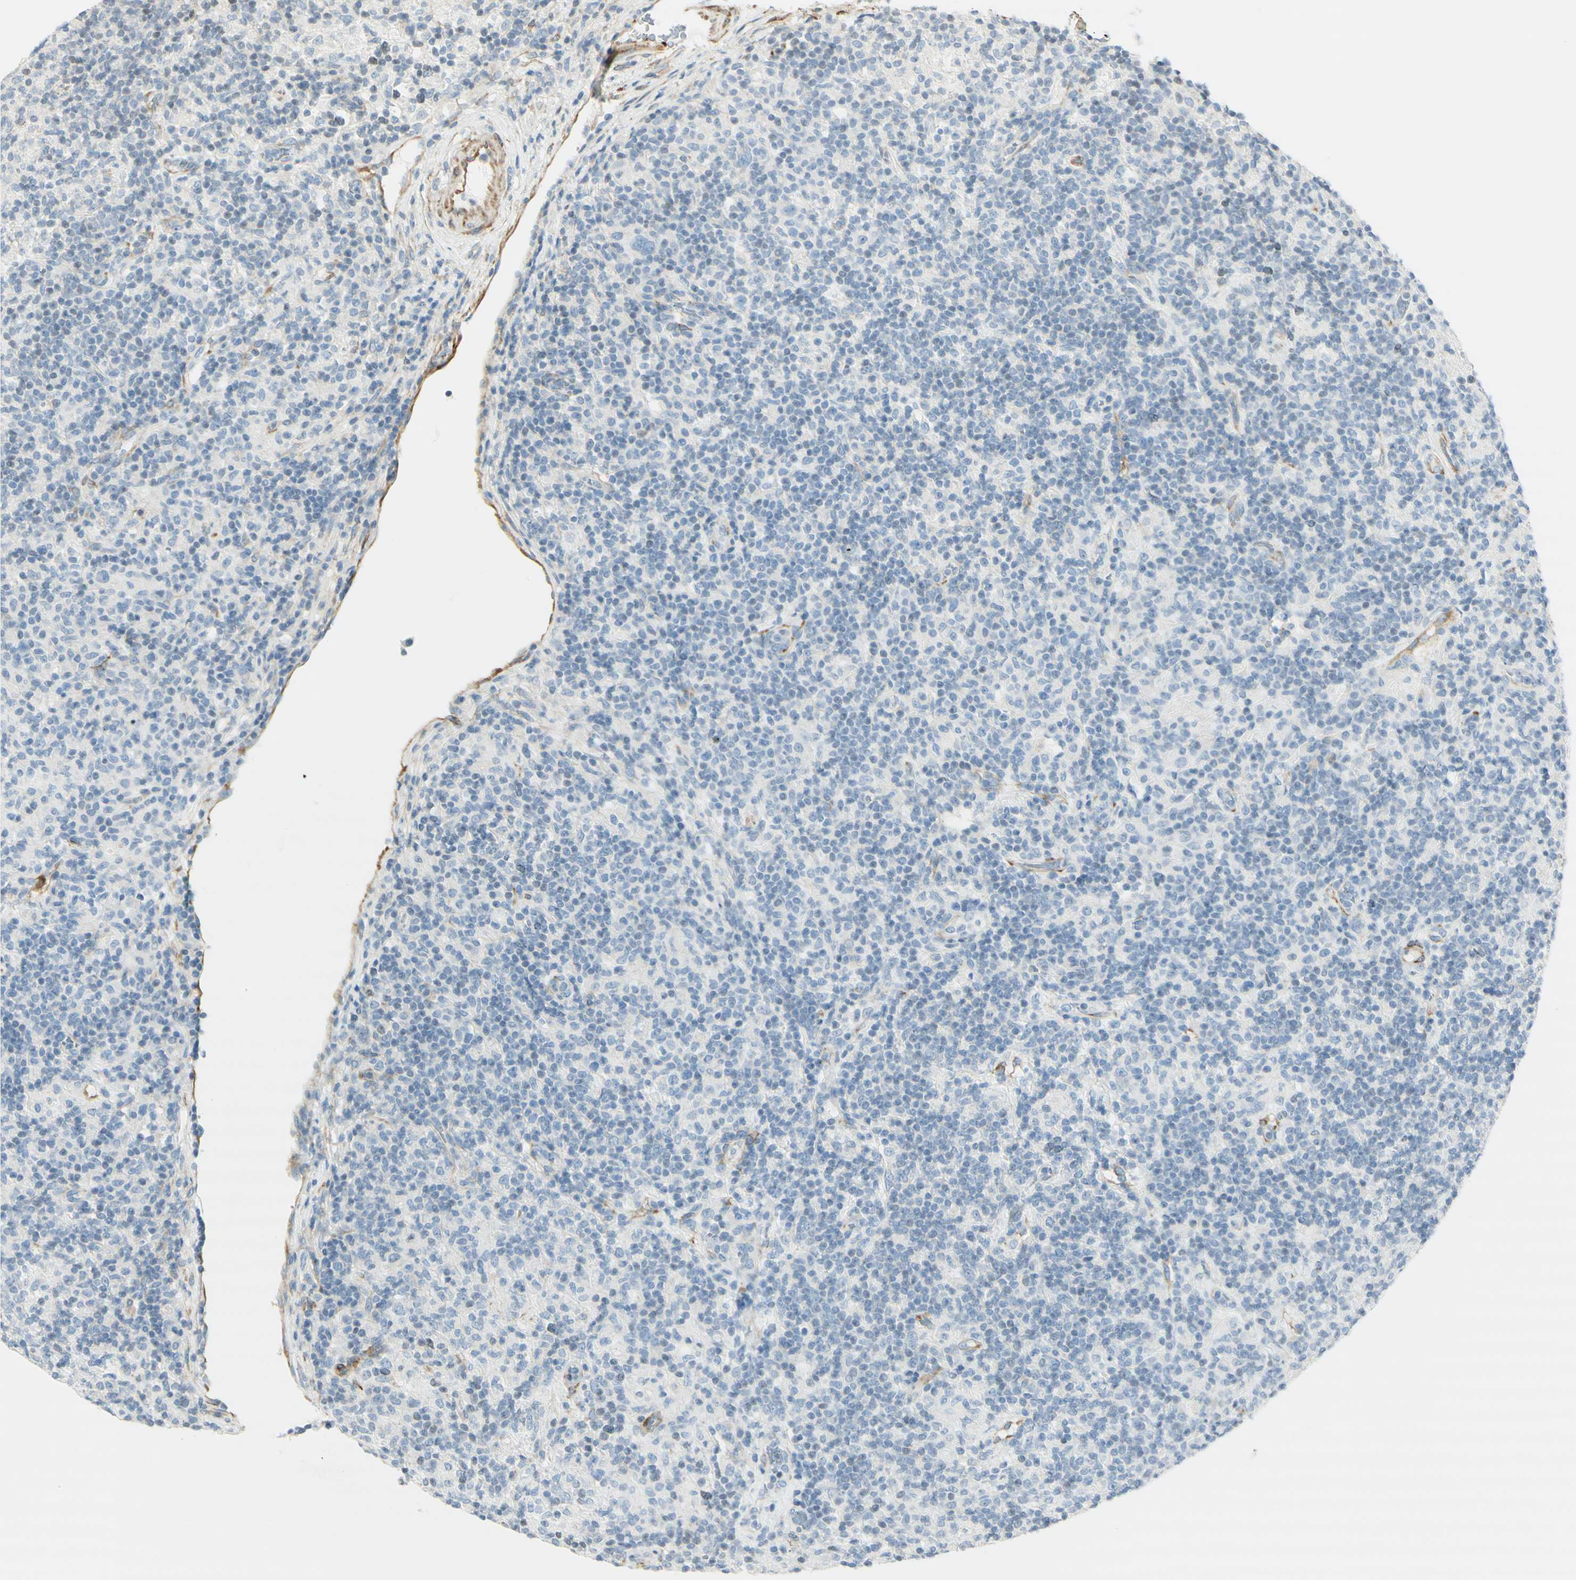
{"staining": {"intensity": "negative", "quantity": "none", "location": "none"}, "tissue": "lymphoma", "cell_type": "Tumor cells", "image_type": "cancer", "snomed": [{"axis": "morphology", "description": "Hodgkin's disease, NOS"}, {"axis": "topography", "description": "Lymph node"}], "caption": "IHC image of neoplastic tissue: human lymphoma stained with DAB (3,3'-diaminobenzidine) displays no significant protein positivity in tumor cells. (DAB (3,3'-diaminobenzidine) immunohistochemistry with hematoxylin counter stain).", "gene": "MAP1B", "patient": {"sex": "male", "age": 70}}